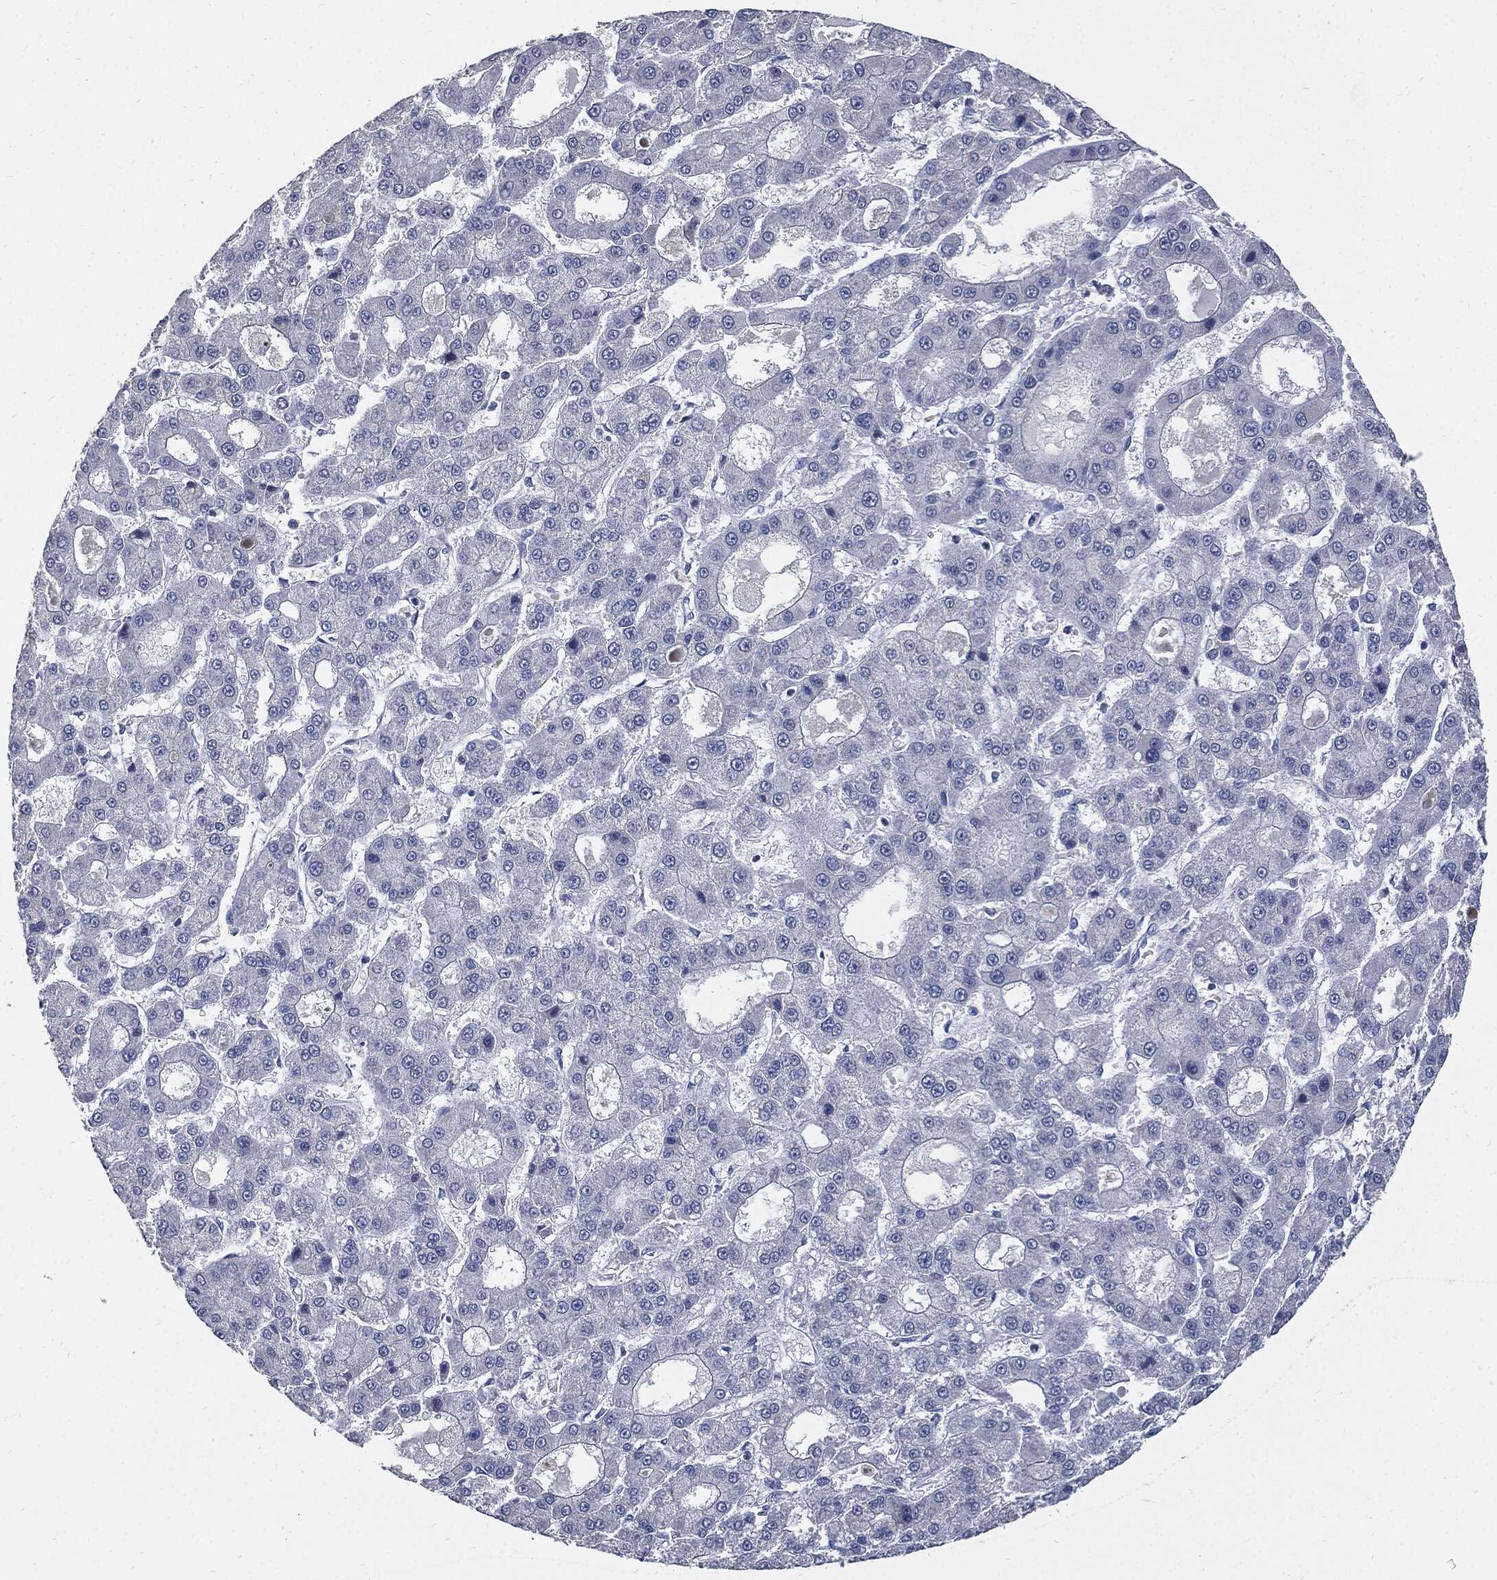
{"staining": {"intensity": "negative", "quantity": "none", "location": "none"}, "tissue": "liver cancer", "cell_type": "Tumor cells", "image_type": "cancer", "snomed": [{"axis": "morphology", "description": "Carcinoma, Hepatocellular, NOS"}, {"axis": "topography", "description": "Liver"}], "caption": "Immunohistochemistry (IHC) of human liver cancer reveals no staining in tumor cells.", "gene": "CPE", "patient": {"sex": "male", "age": 70}}